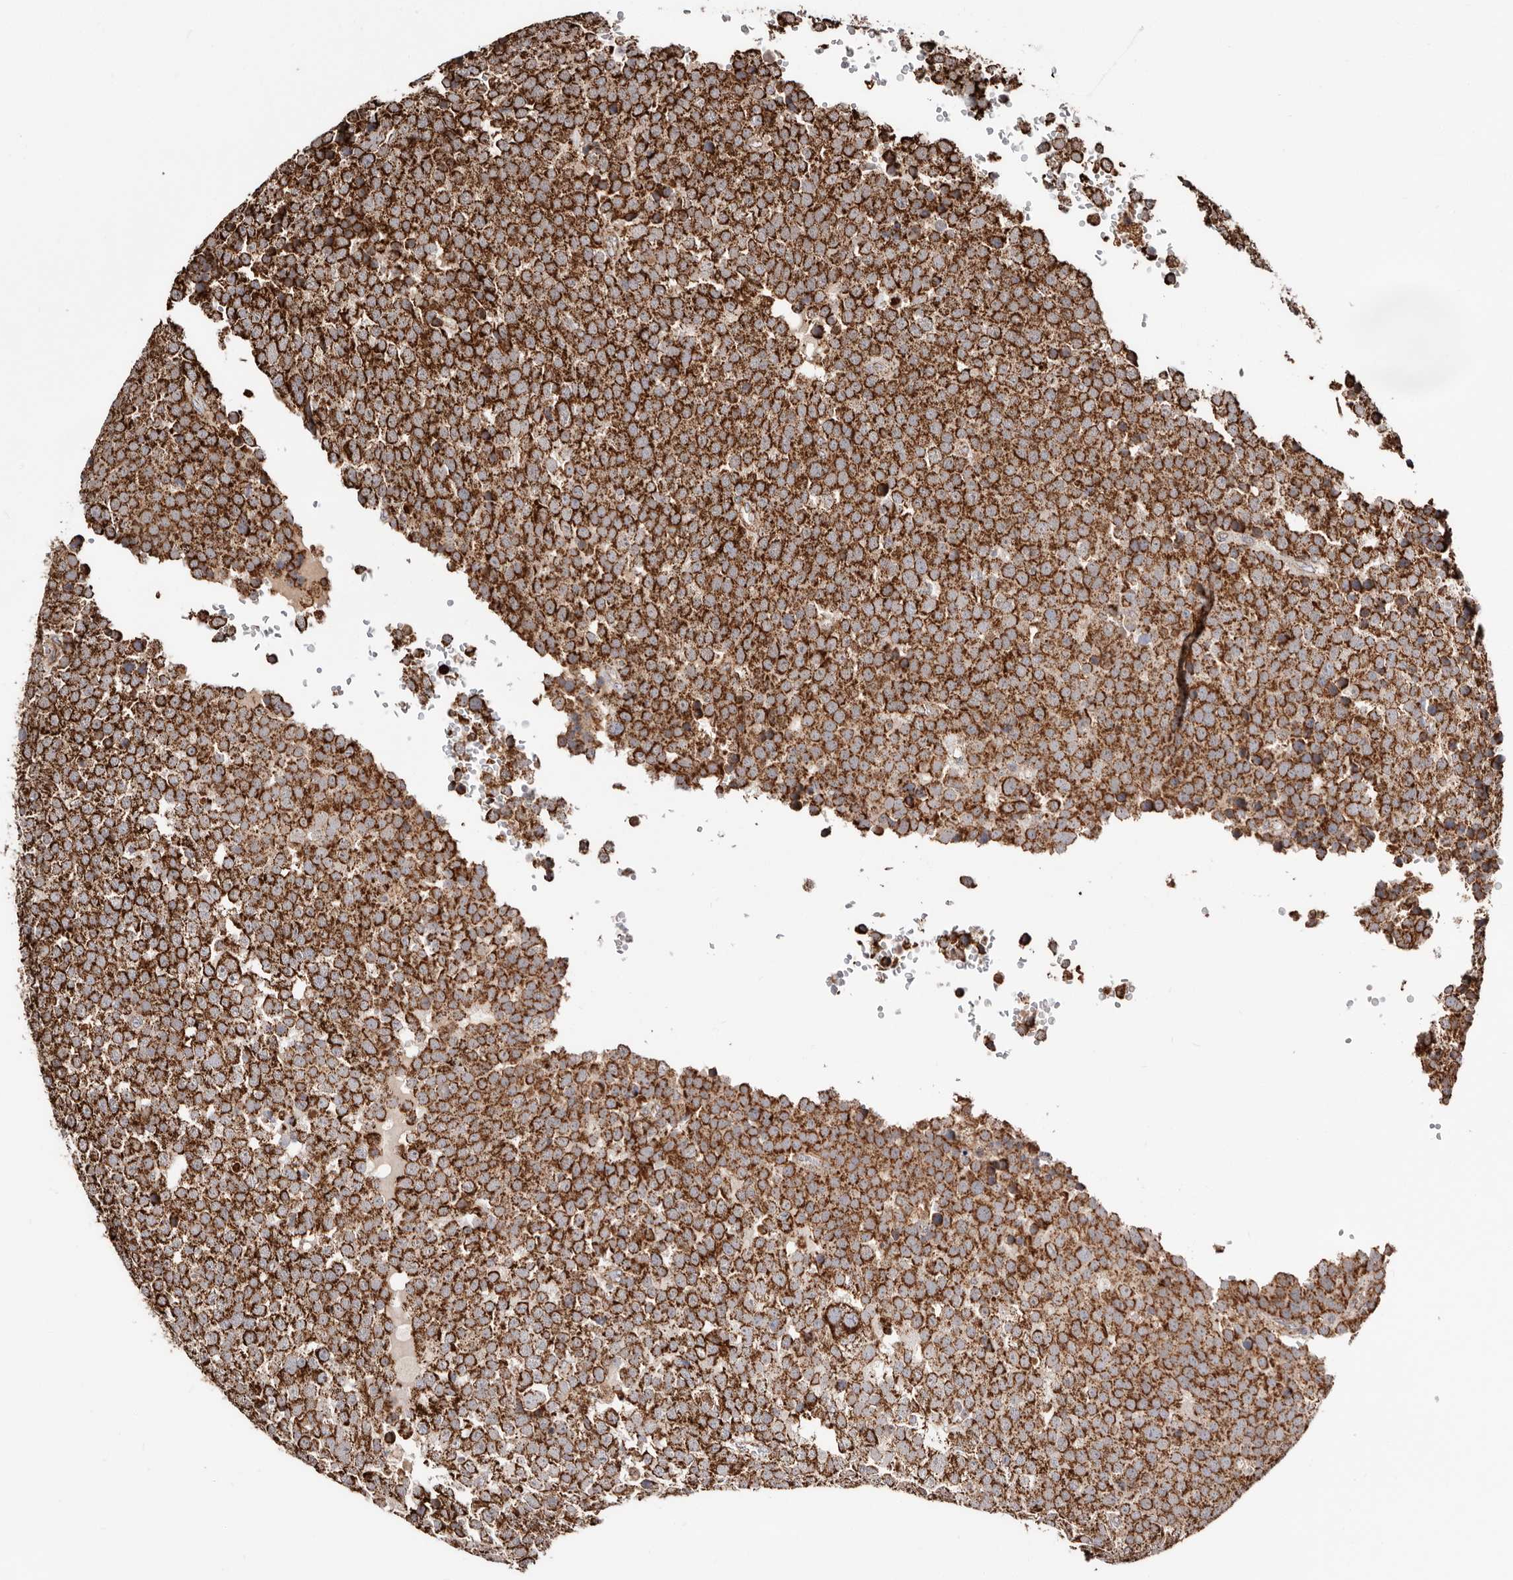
{"staining": {"intensity": "strong", "quantity": ">75%", "location": "cytoplasmic/membranous"}, "tissue": "testis cancer", "cell_type": "Tumor cells", "image_type": "cancer", "snomed": [{"axis": "morphology", "description": "Seminoma, NOS"}, {"axis": "topography", "description": "Testis"}], "caption": "Seminoma (testis) stained with DAB (3,3'-diaminobenzidine) IHC shows high levels of strong cytoplasmic/membranous positivity in about >75% of tumor cells.", "gene": "PRKACB", "patient": {"sex": "male", "age": 71}}